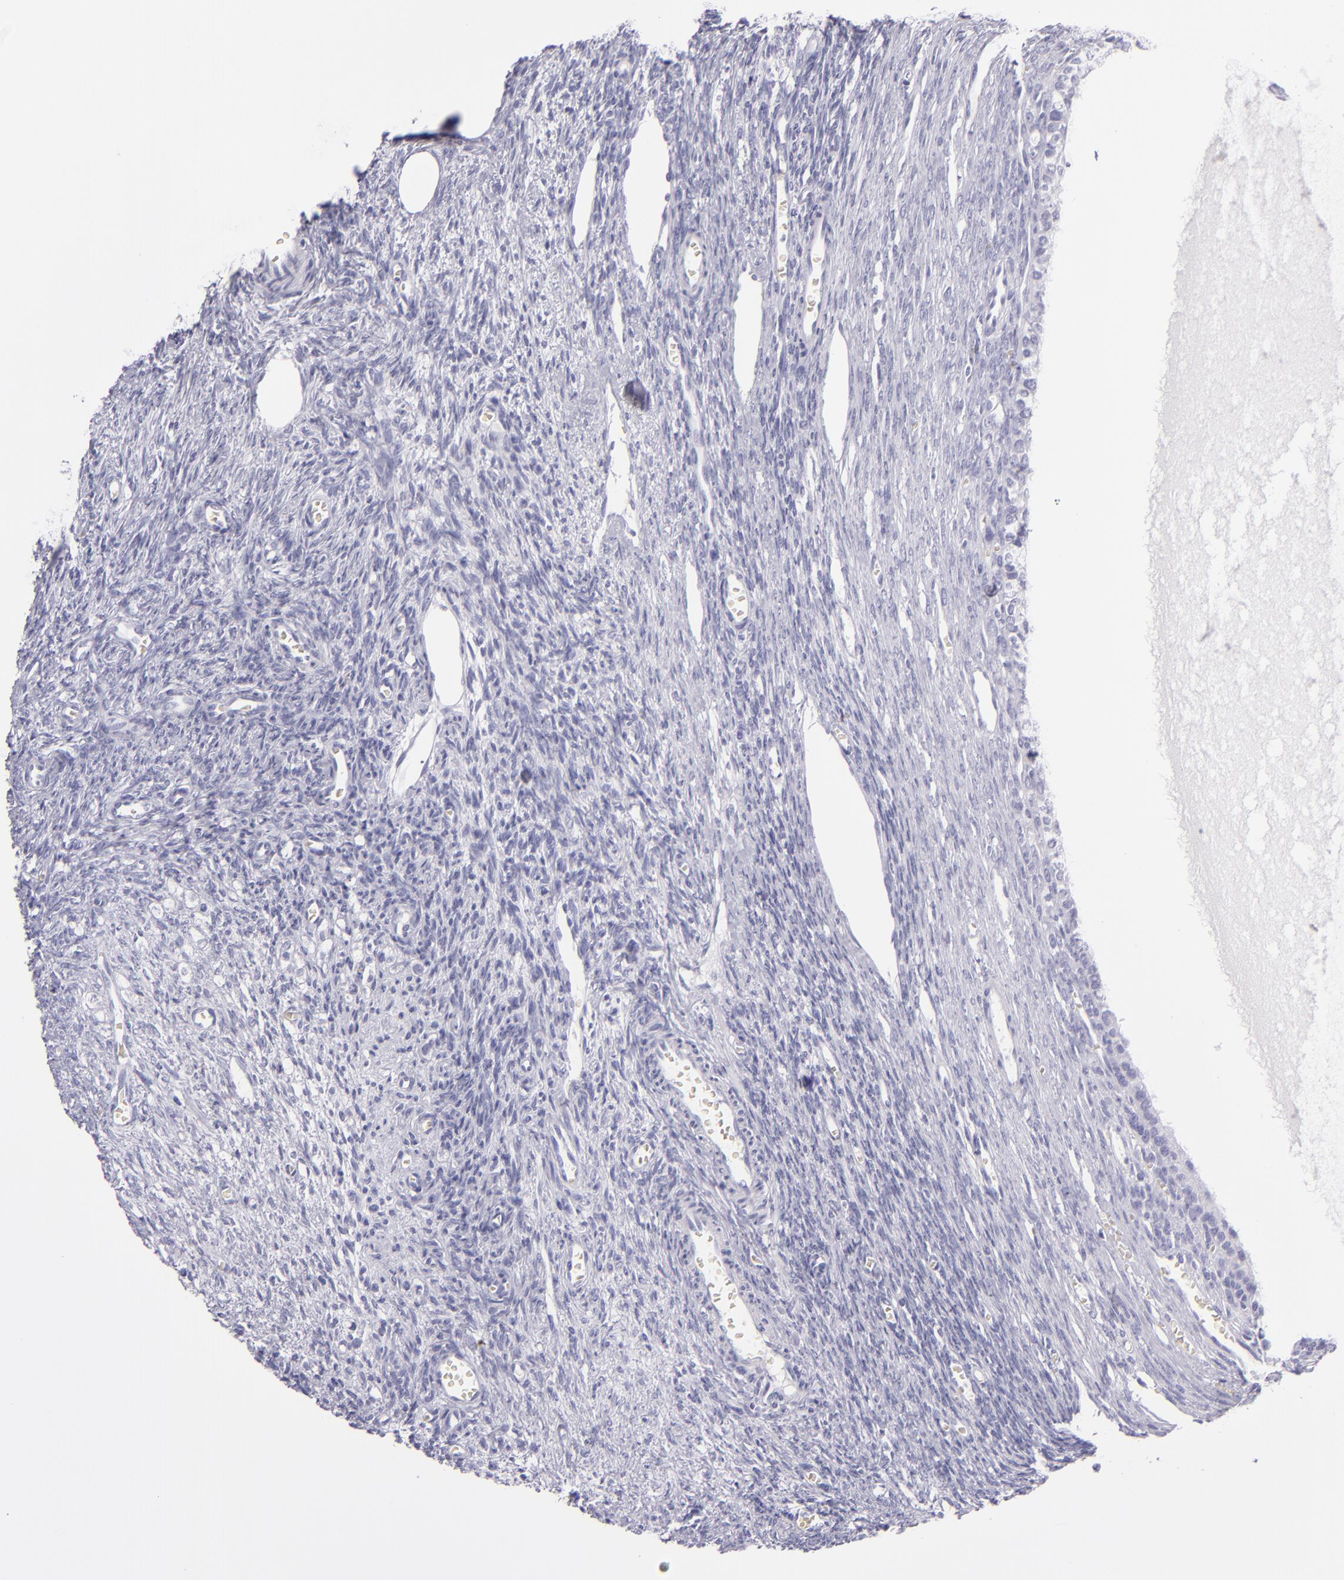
{"staining": {"intensity": "negative", "quantity": "none", "location": "none"}, "tissue": "ovary", "cell_type": "Follicle cells", "image_type": "normal", "snomed": [{"axis": "morphology", "description": "Normal tissue, NOS"}, {"axis": "topography", "description": "Ovary"}], "caption": "Follicle cells are negative for brown protein staining in benign ovary. (Brightfield microscopy of DAB IHC at high magnification).", "gene": "CR2", "patient": {"sex": "female", "age": 27}}